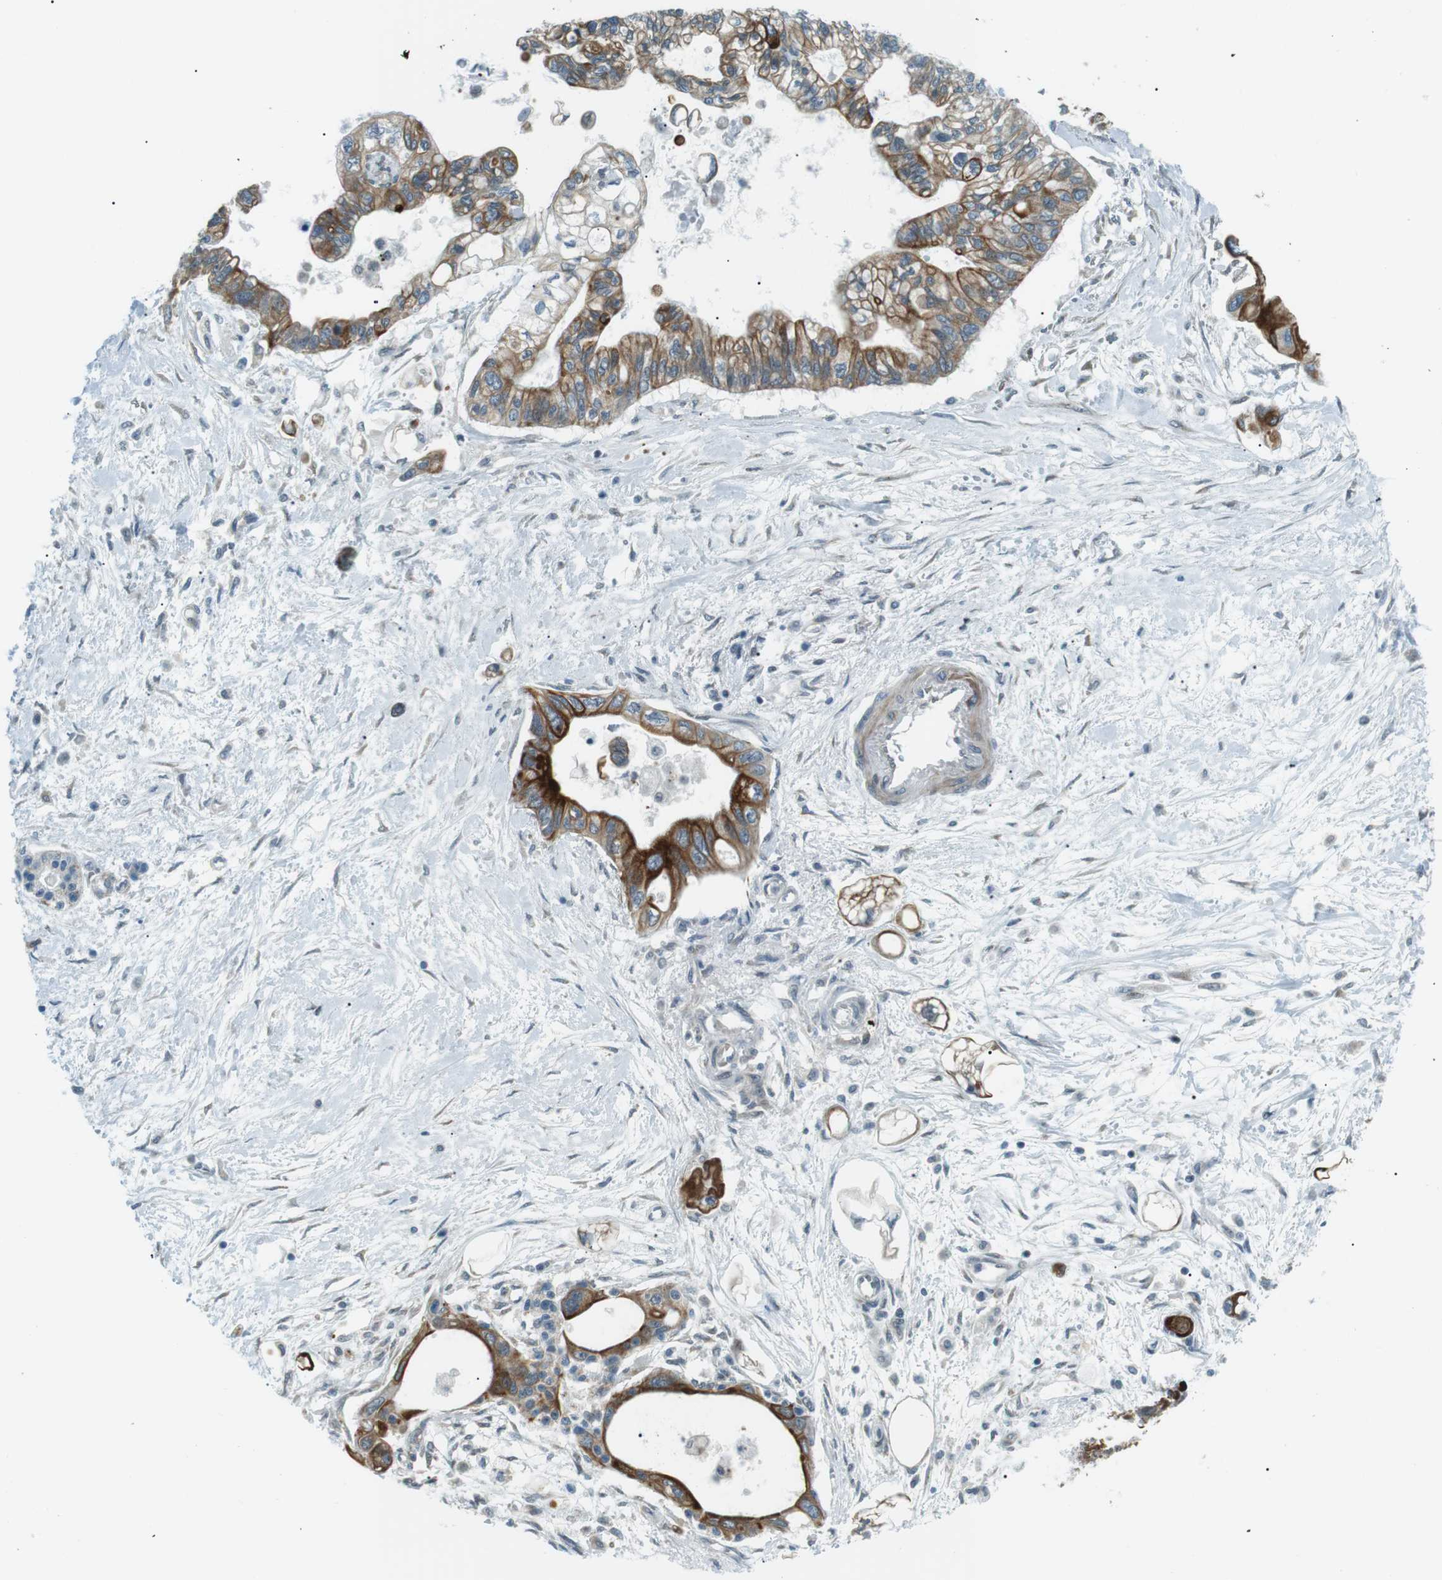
{"staining": {"intensity": "moderate", "quantity": ">75%", "location": "cytoplasmic/membranous"}, "tissue": "pancreatic cancer", "cell_type": "Tumor cells", "image_type": "cancer", "snomed": [{"axis": "morphology", "description": "Adenocarcinoma, NOS"}, {"axis": "topography", "description": "Pancreas"}], "caption": "A brown stain highlights moderate cytoplasmic/membranous staining of a protein in human pancreatic adenocarcinoma tumor cells.", "gene": "TMEM74", "patient": {"sex": "female", "age": 77}}